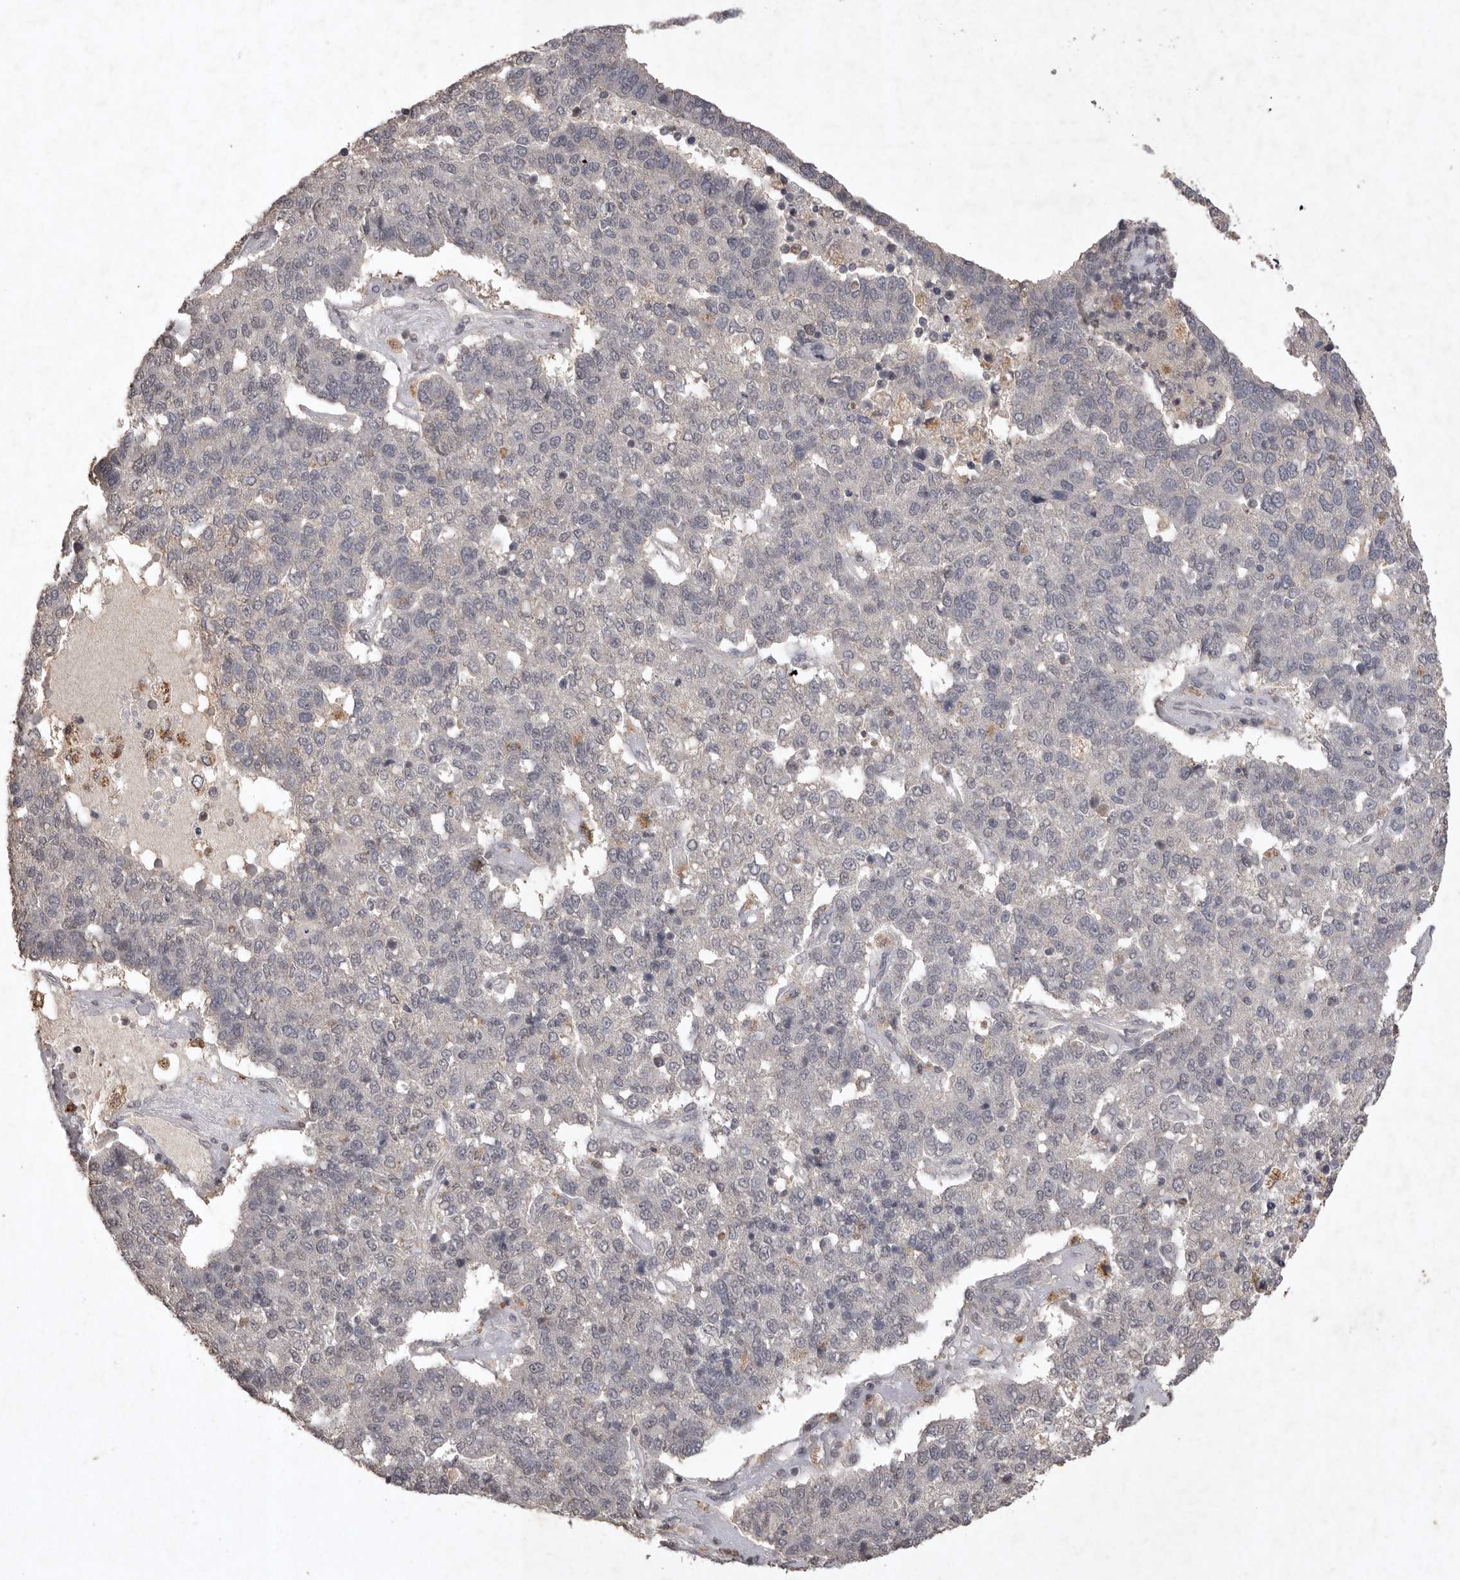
{"staining": {"intensity": "negative", "quantity": "none", "location": "none"}, "tissue": "pancreatic cancer", "cell_type": "Tumor cells", "image_type": "cancer", "snomed": [{"axis": "morphology", "description": "Adenocarcinoma, NOS"}, {"axis": "topography", "description": "Pancreas"}], "caption": "The photomicrograph displays no staining of tumor cells in adenocarcinoma (pancreatic).", "gene": "APLNR", "patient": {"sex": "female", "age": 61}}